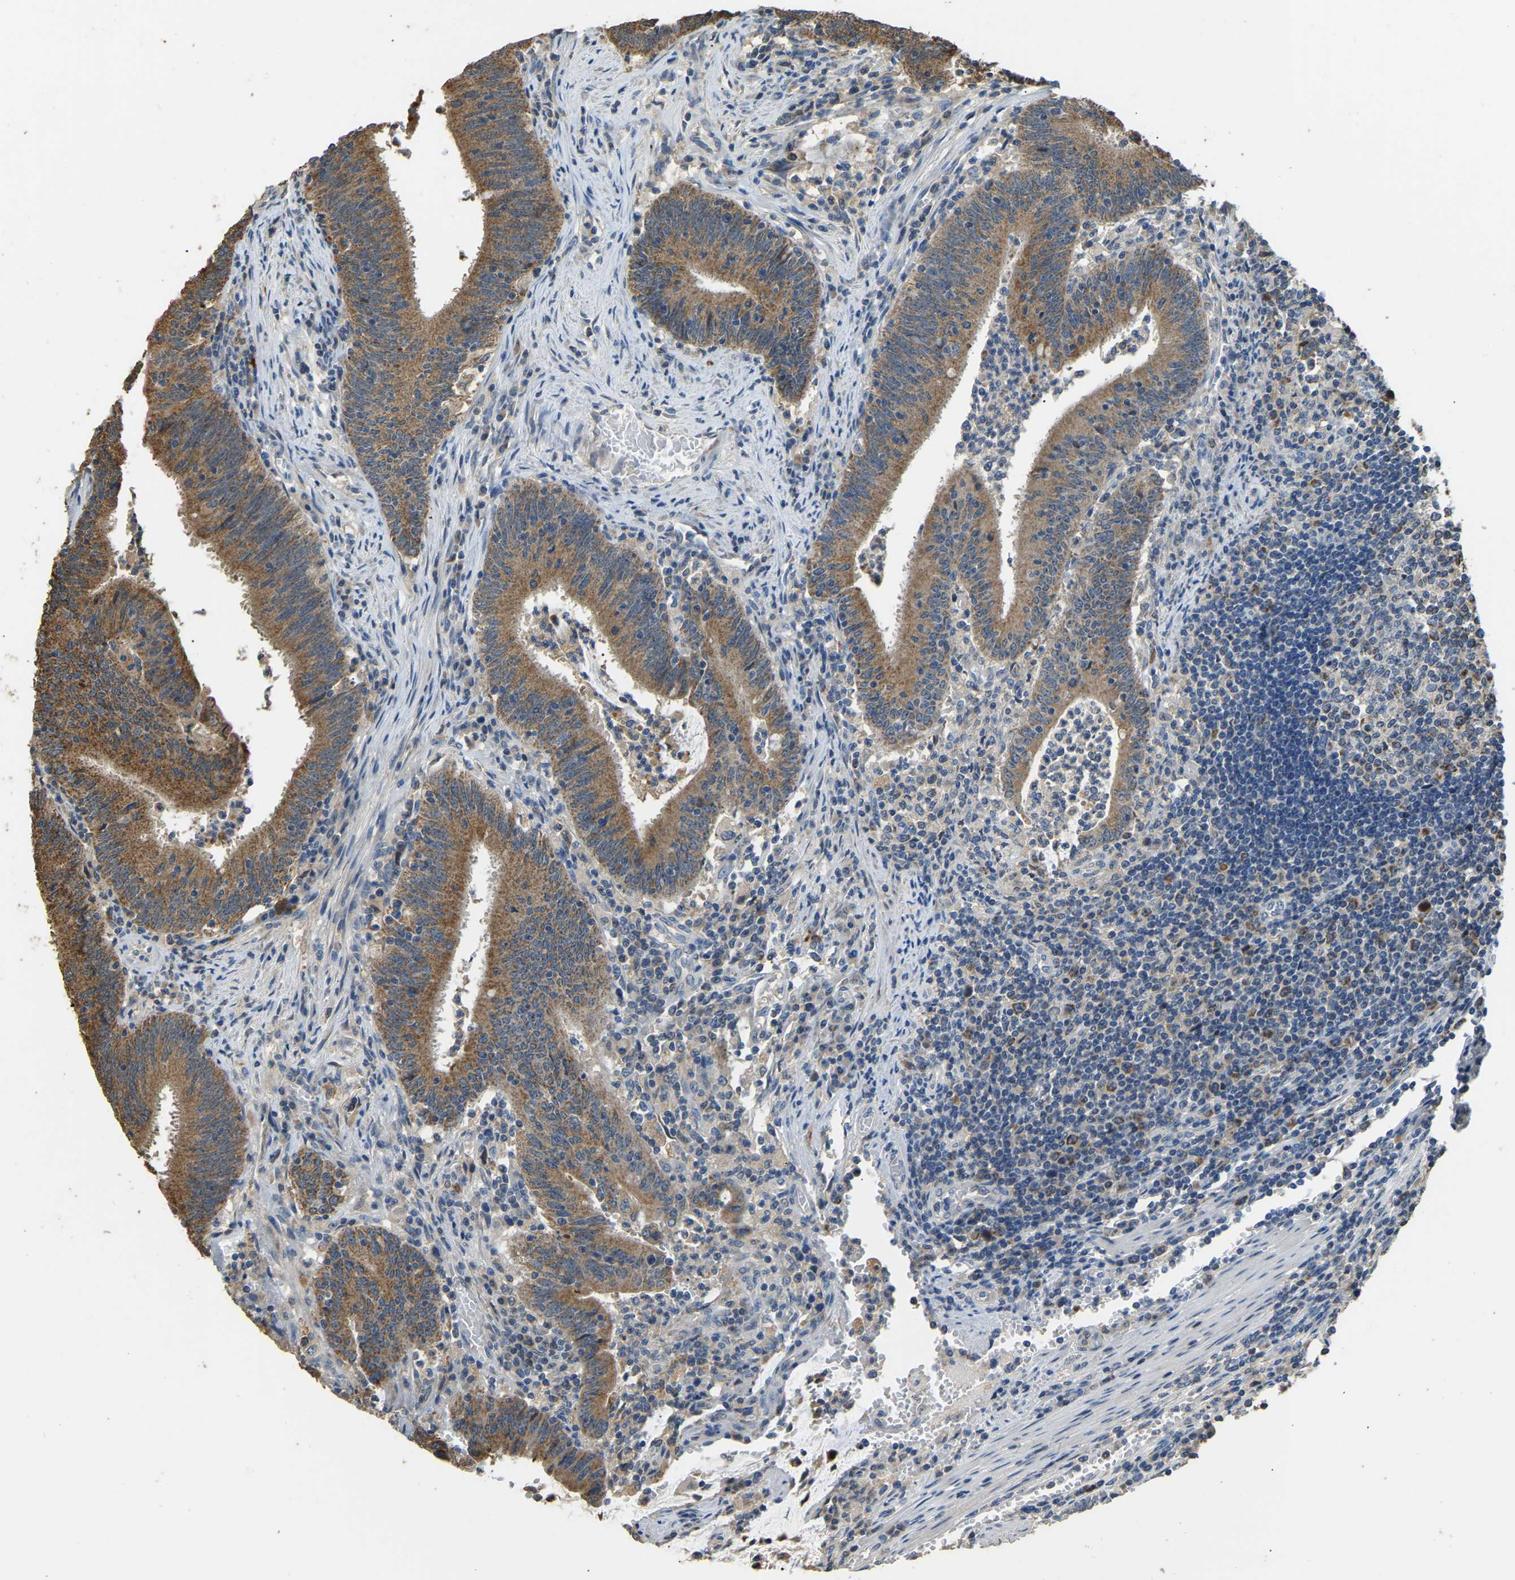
{"staining": {"intensity": "moderate", "quantity": ">75%", "location": "cytoplasmic/membranous"}, "tissue": "colorectal cancer", "cell_type": "Tumor cells", "image_type": "cancer", "snomed": [{"axis": "morphology", "description": "Normal tissue, NOS"}, {"axis": "morphology", "description": "Adenocarcinoma, NOS"}, {"axis": "topography", "description": "Rectum"}], "caption": "Colorectal cancer (adenocarcinoma) stained for a protein (brown) displays moderate cytoplasmic/membranous positive expression in approximately >75% of tumor cells.", "gene": "TUFM", "patient": {"sex": "female", "age": 66}}